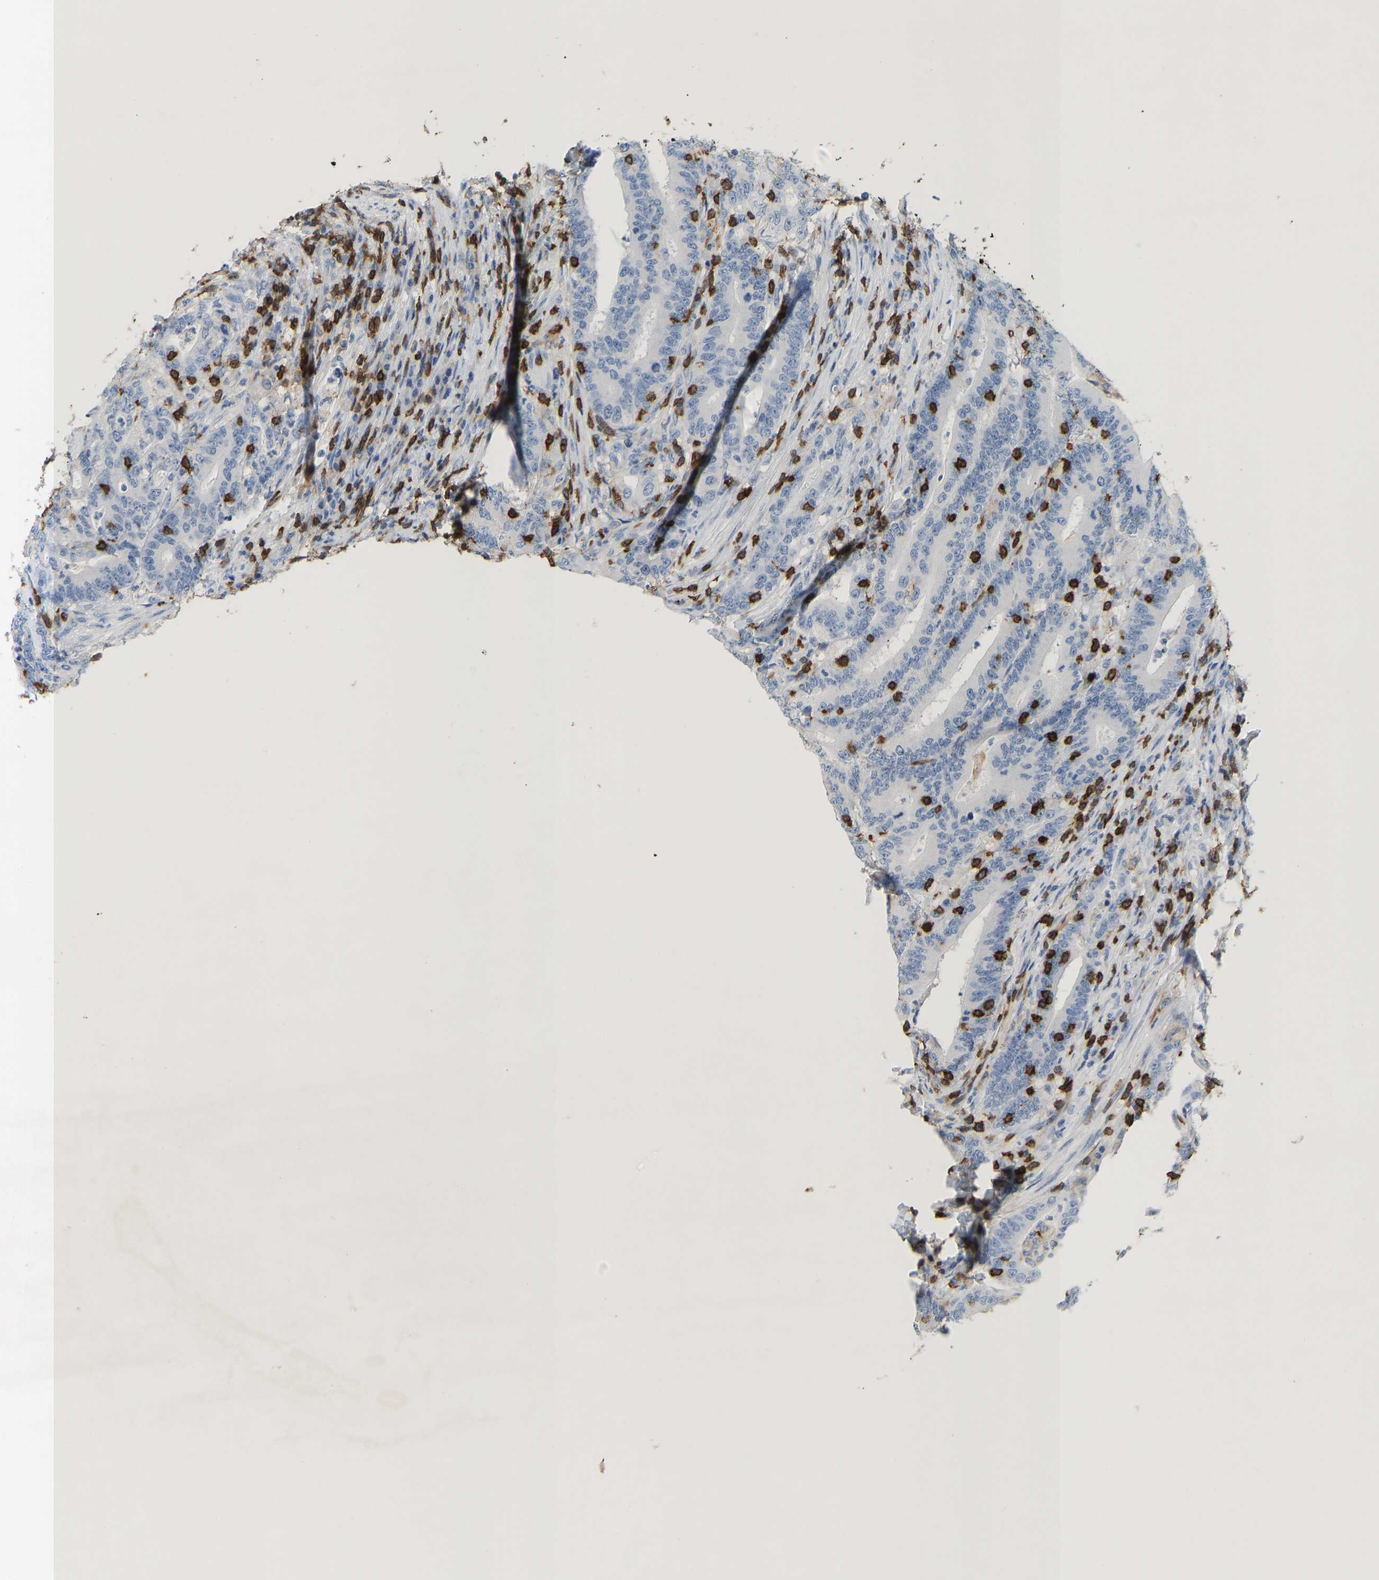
{"staining": {"intensity": "negative", "quantity": "none", "location": "none"}, "tissue": "colorectal cancer", "cell_type": "Tumor cells", "image_type": "cancer", "snomed": [{"axis": "morphology", "description": "Adenocarcinoma, NOS"}, {"axis": "topography", "description": "Colon"}], "caption": "Immunohistochemical staining of human colorectal adenocarcinoma displays no significant expression in tumor cells. The staining is performed using DAB brown chromogen with nuclei counter-stained in using hematoxylin.", "gene": "EVL", "patient": {"sex": "female", "age": 66}}